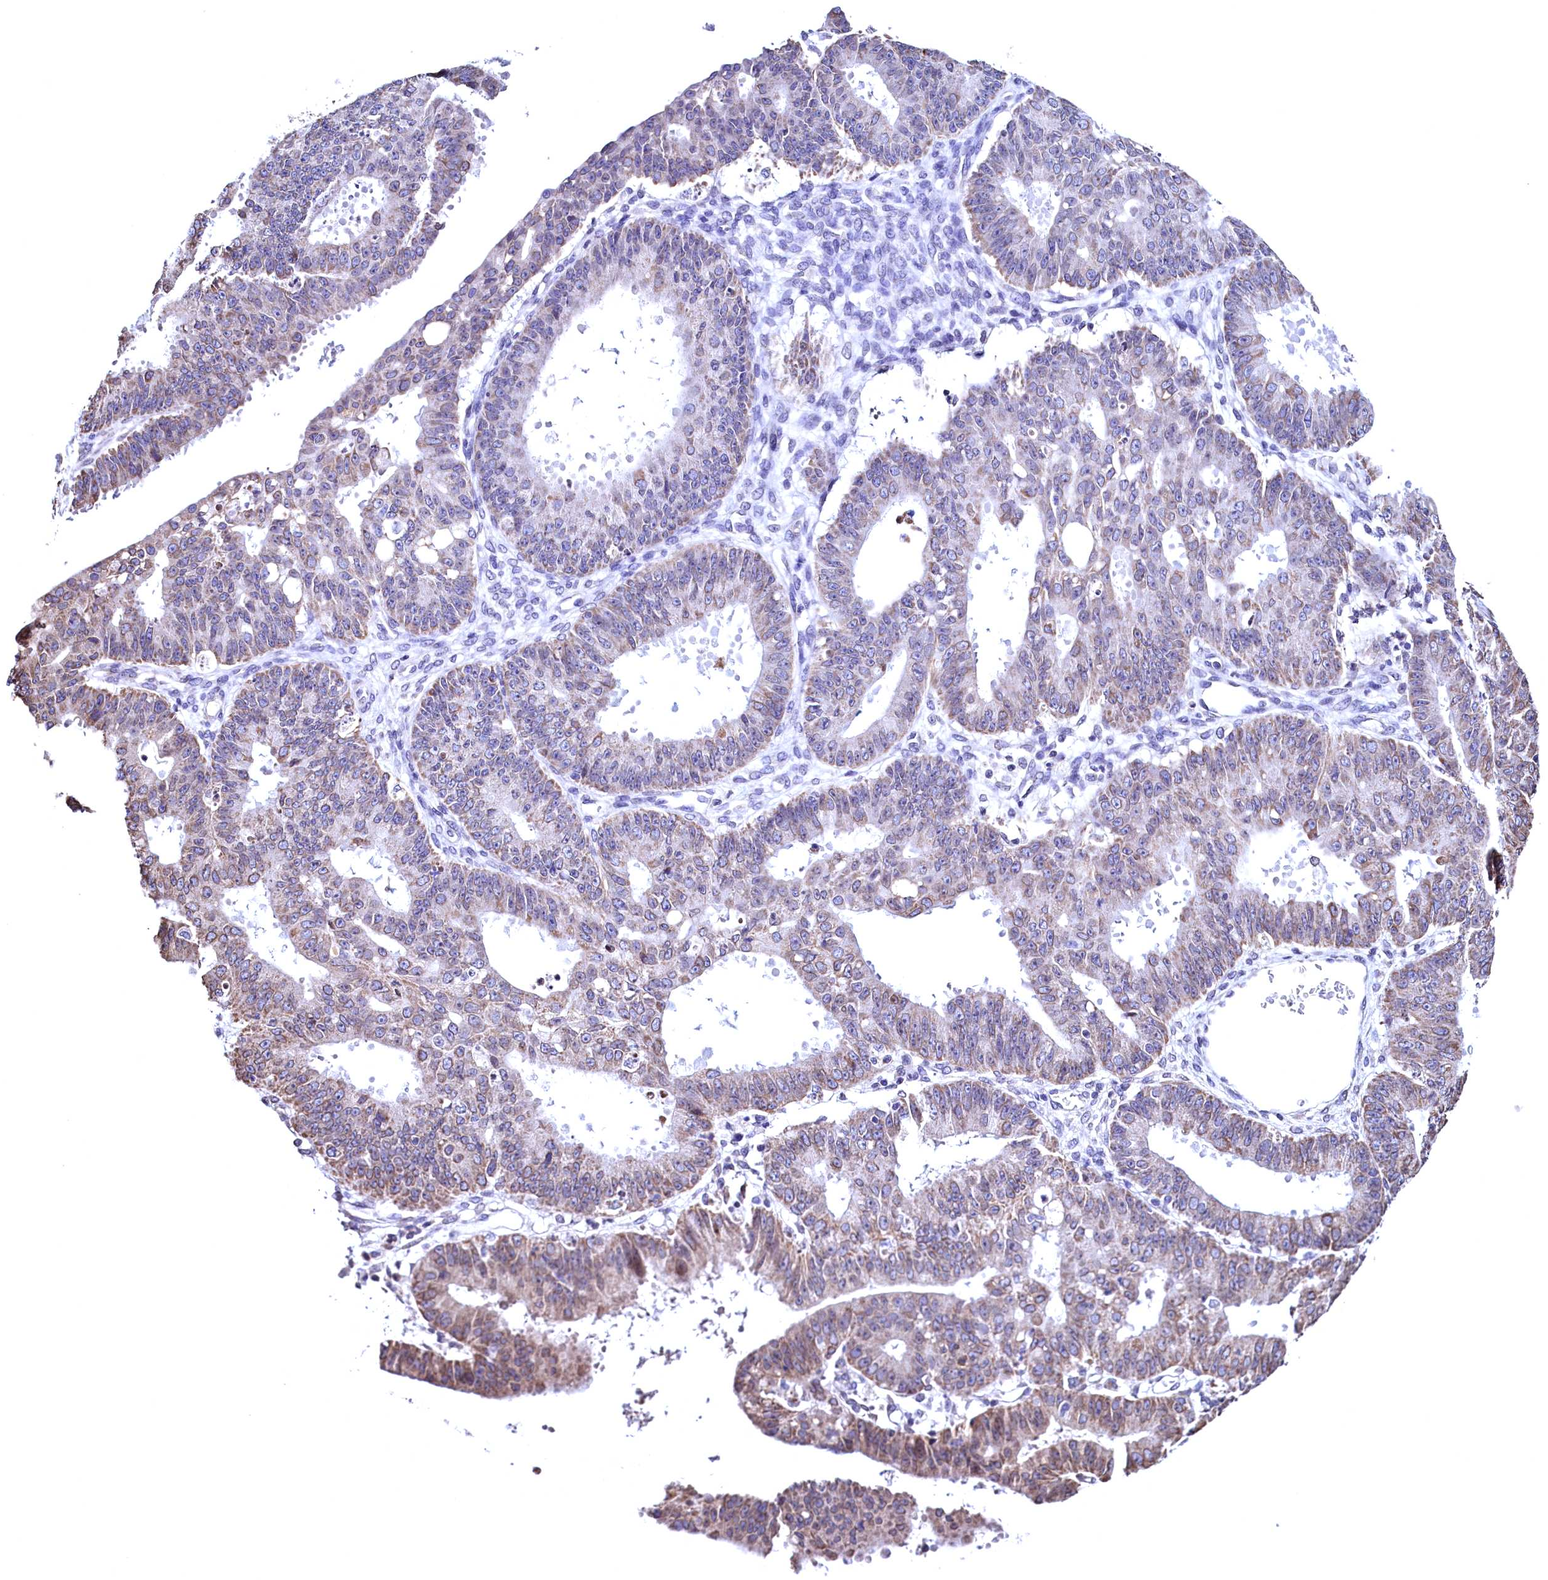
{"staining": {"intensity": "weak", "quantity": "25%-75%", "location": "cytoplasmic/membranous"}, "tissue": "ovarian cancer", "cell_type": "Tumor cells", "image_type": "cancer", "snomed": [{"axis": "morphology", "description": "Carcinoma, endometroid"}, {"axis": "topography", "description": "Appendix"}, {"axis": "topography", "description": "Ovary"}], "caption": "Approximately 25%-75% of tumor cells in human endometroid carcinoma (ovarian) display weak cytoplasmic/membranous protein positivity as visualized by brown immunohistochemical staining.", "gene": "HAND1", "patient": {"sex": "female", "age": 42}}